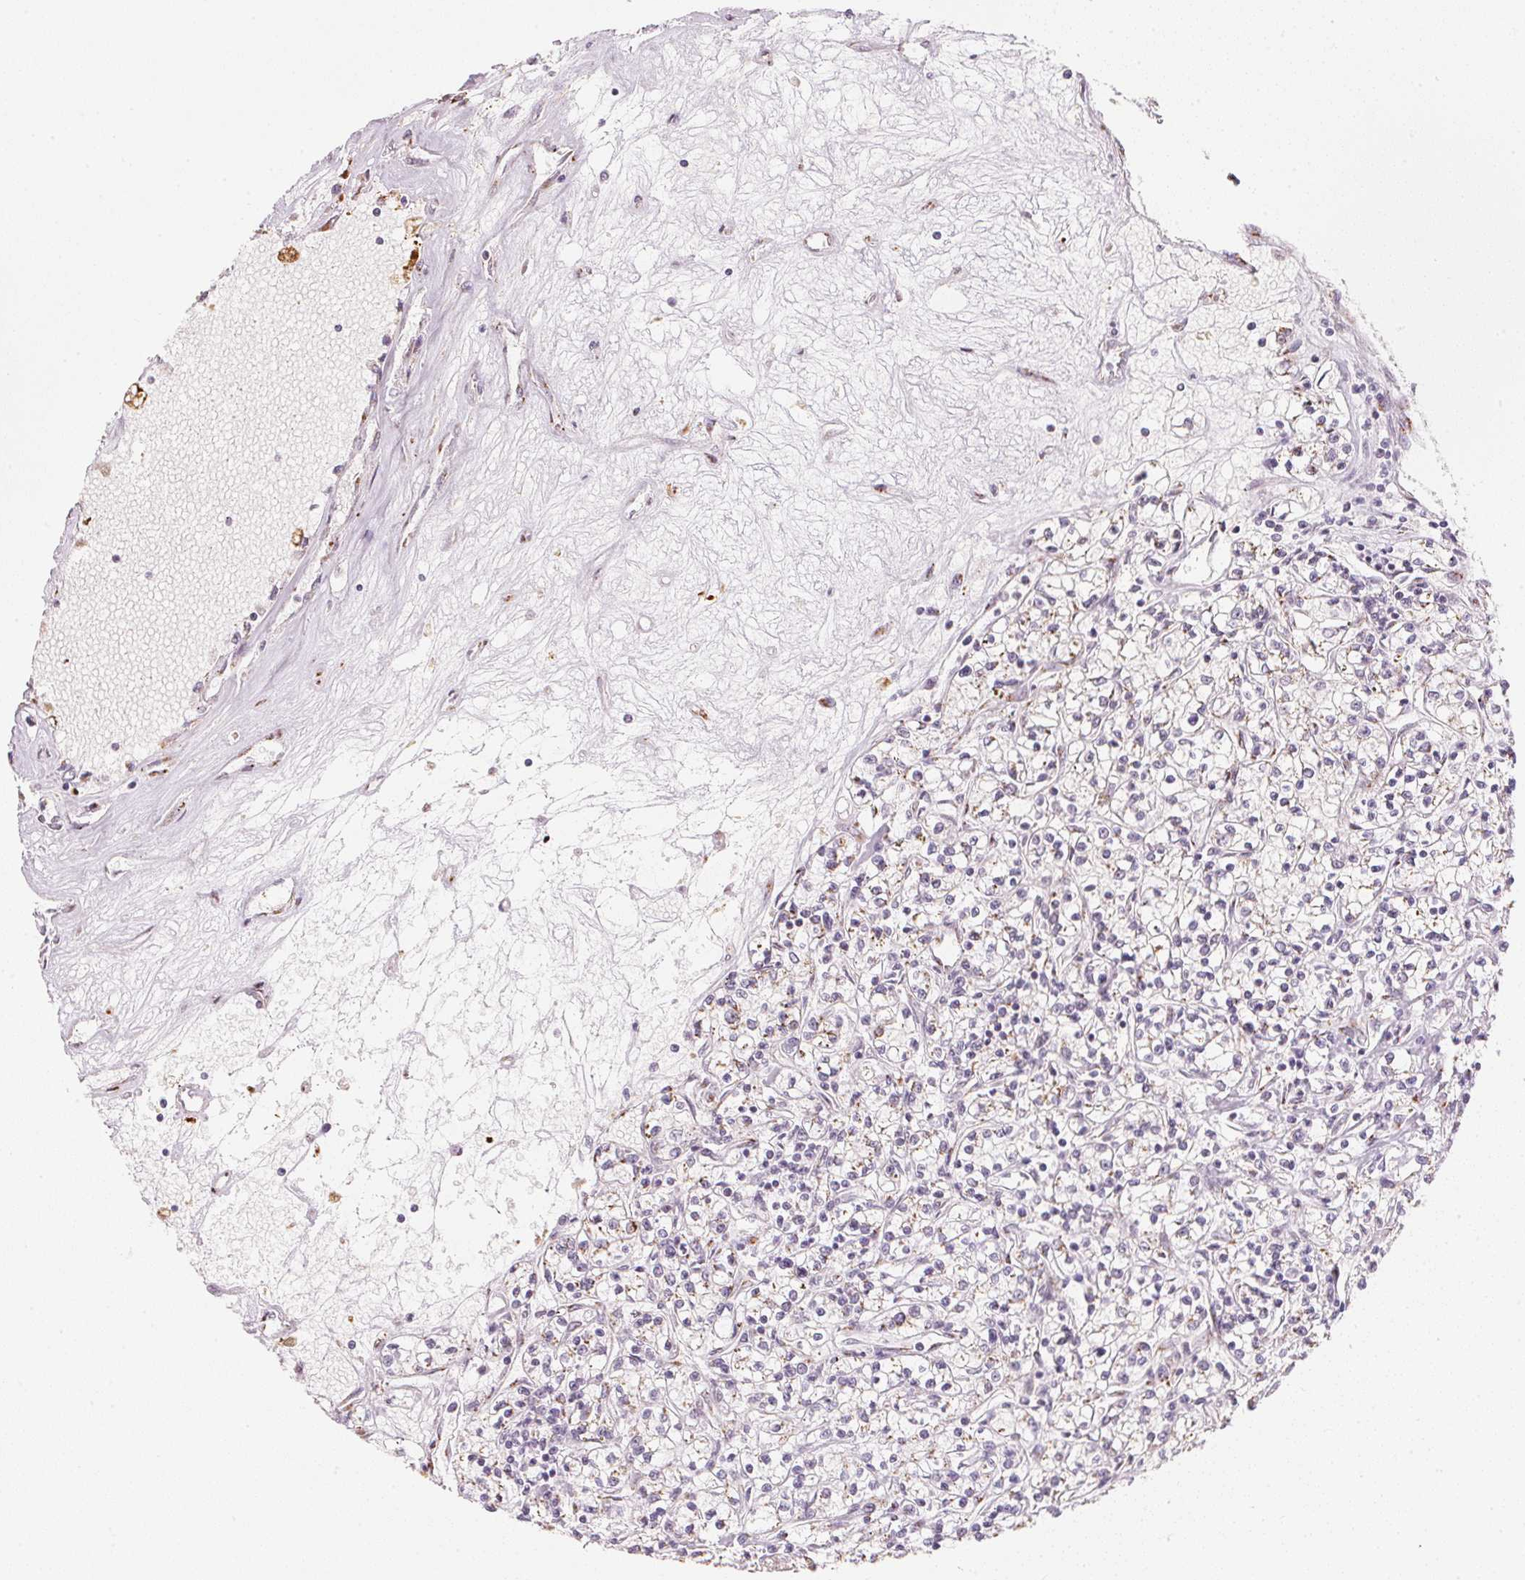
{"staining": {"intensity": "weak", "quantity": "<25%", "location": "cytoplasmic/membranous"}, "tissue": "renal cancer", "cell_type": "Tumor cells", "image_type": "cancer", "snomed": [{"axis": "morphology", "description": "Adenocarcinoma, NOS"}, {"axis": "topography", "description": "Kidney"}], "caption": "Human renal cancer (adenocarcinoma) stained for a protein using IHC reveals no staining in tumor cells.", "gene": "RAB22A", "patient": {"sex": "female", "age": 59}}